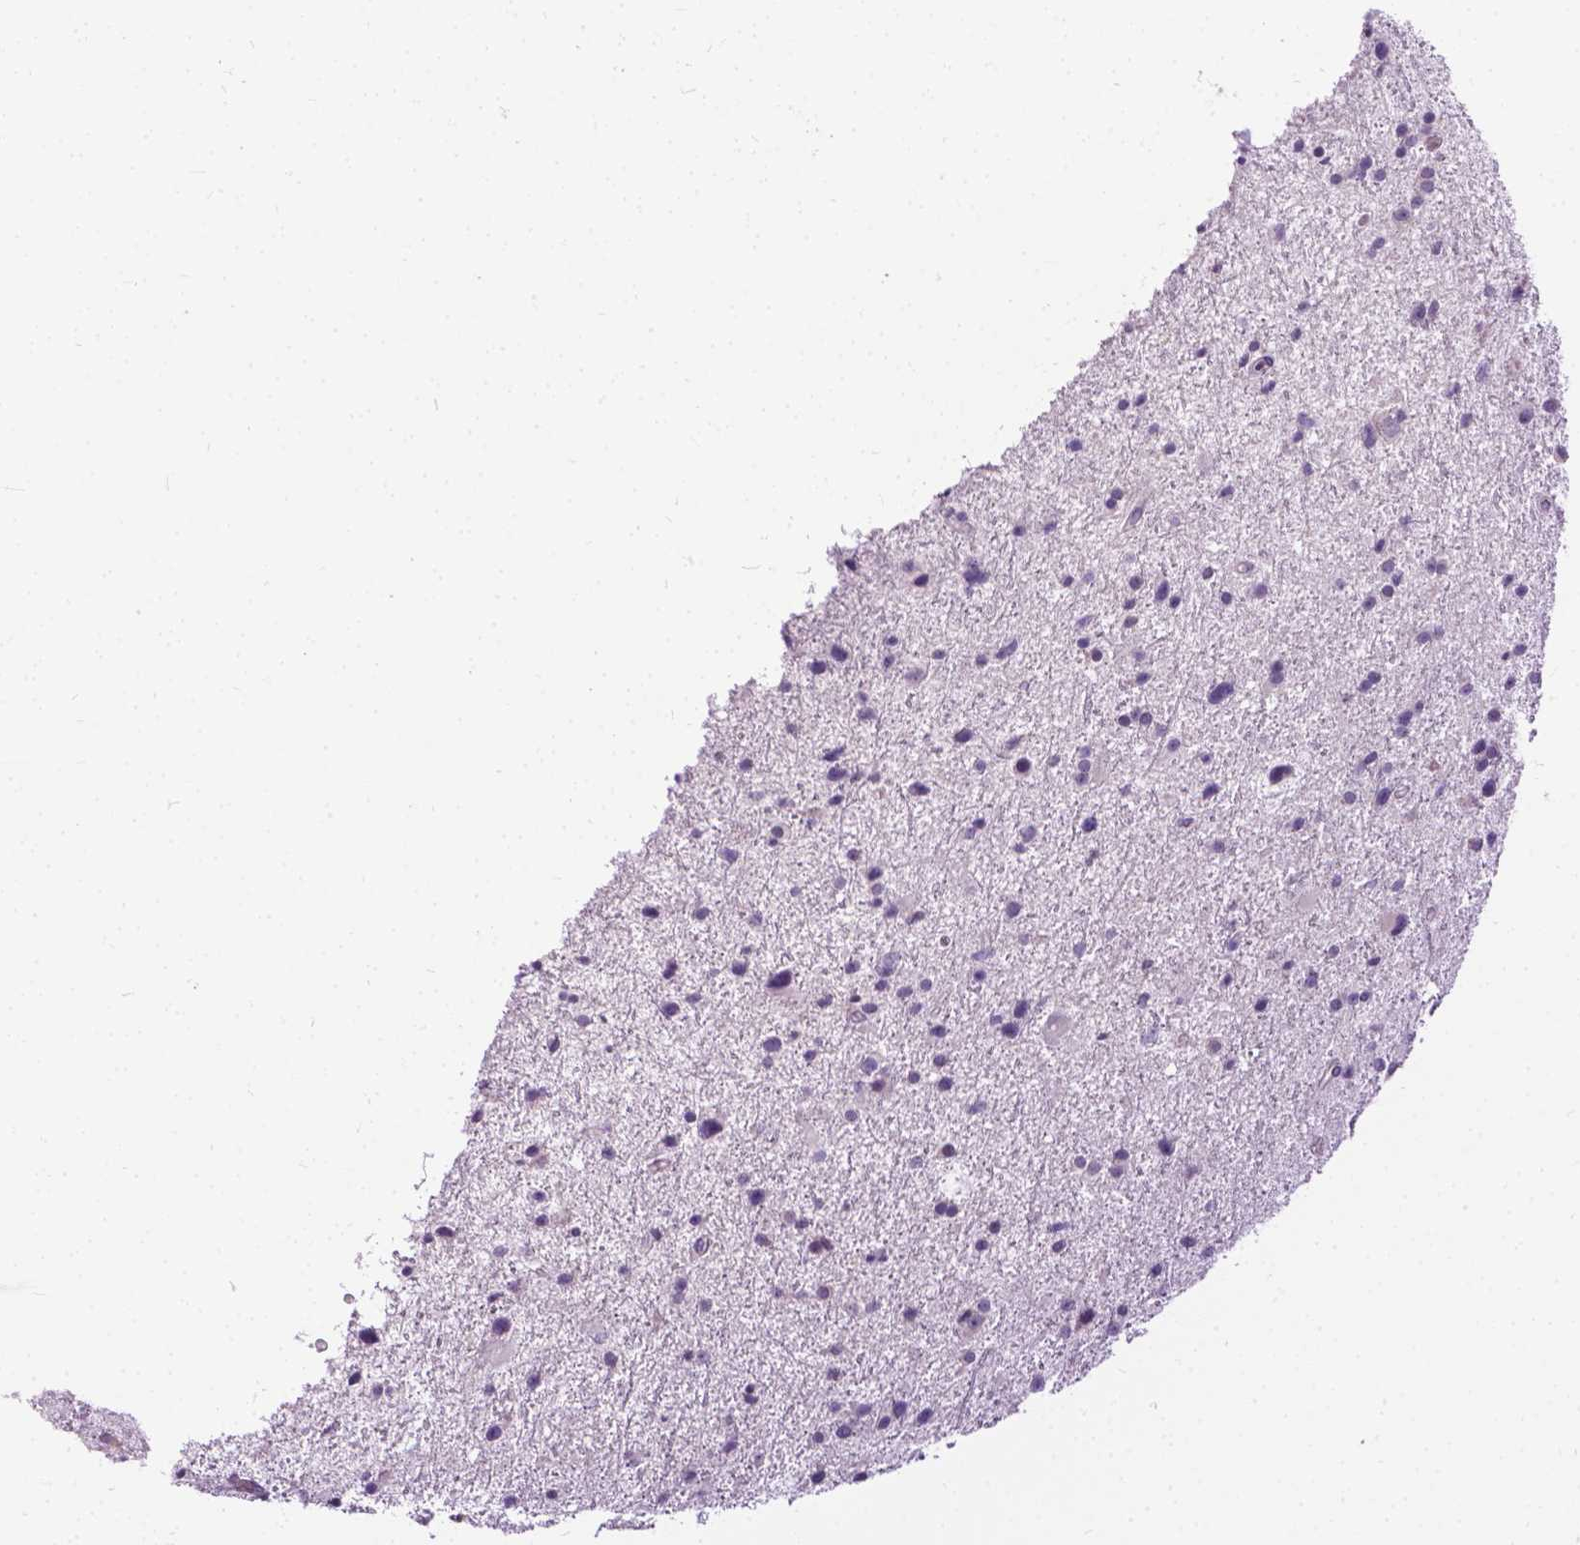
{"staining": {"intensity": "negative", "quantity": "none", "location": "none"}, "tissue": "glioma", "cell_type": "Tumor cells", "image_type": "cancer", "snomed": [{"axis": "morphology", "description": "Glioma, malignant, Low grade"}, {"axis": "topography", "description": "Brain"}], "caption": "This is an immunohistochemistry histopathology image of glioma. There is no expression in tumor cells.", "gene": "JAK3", "patient": {"sex": "female", "age": 32}}